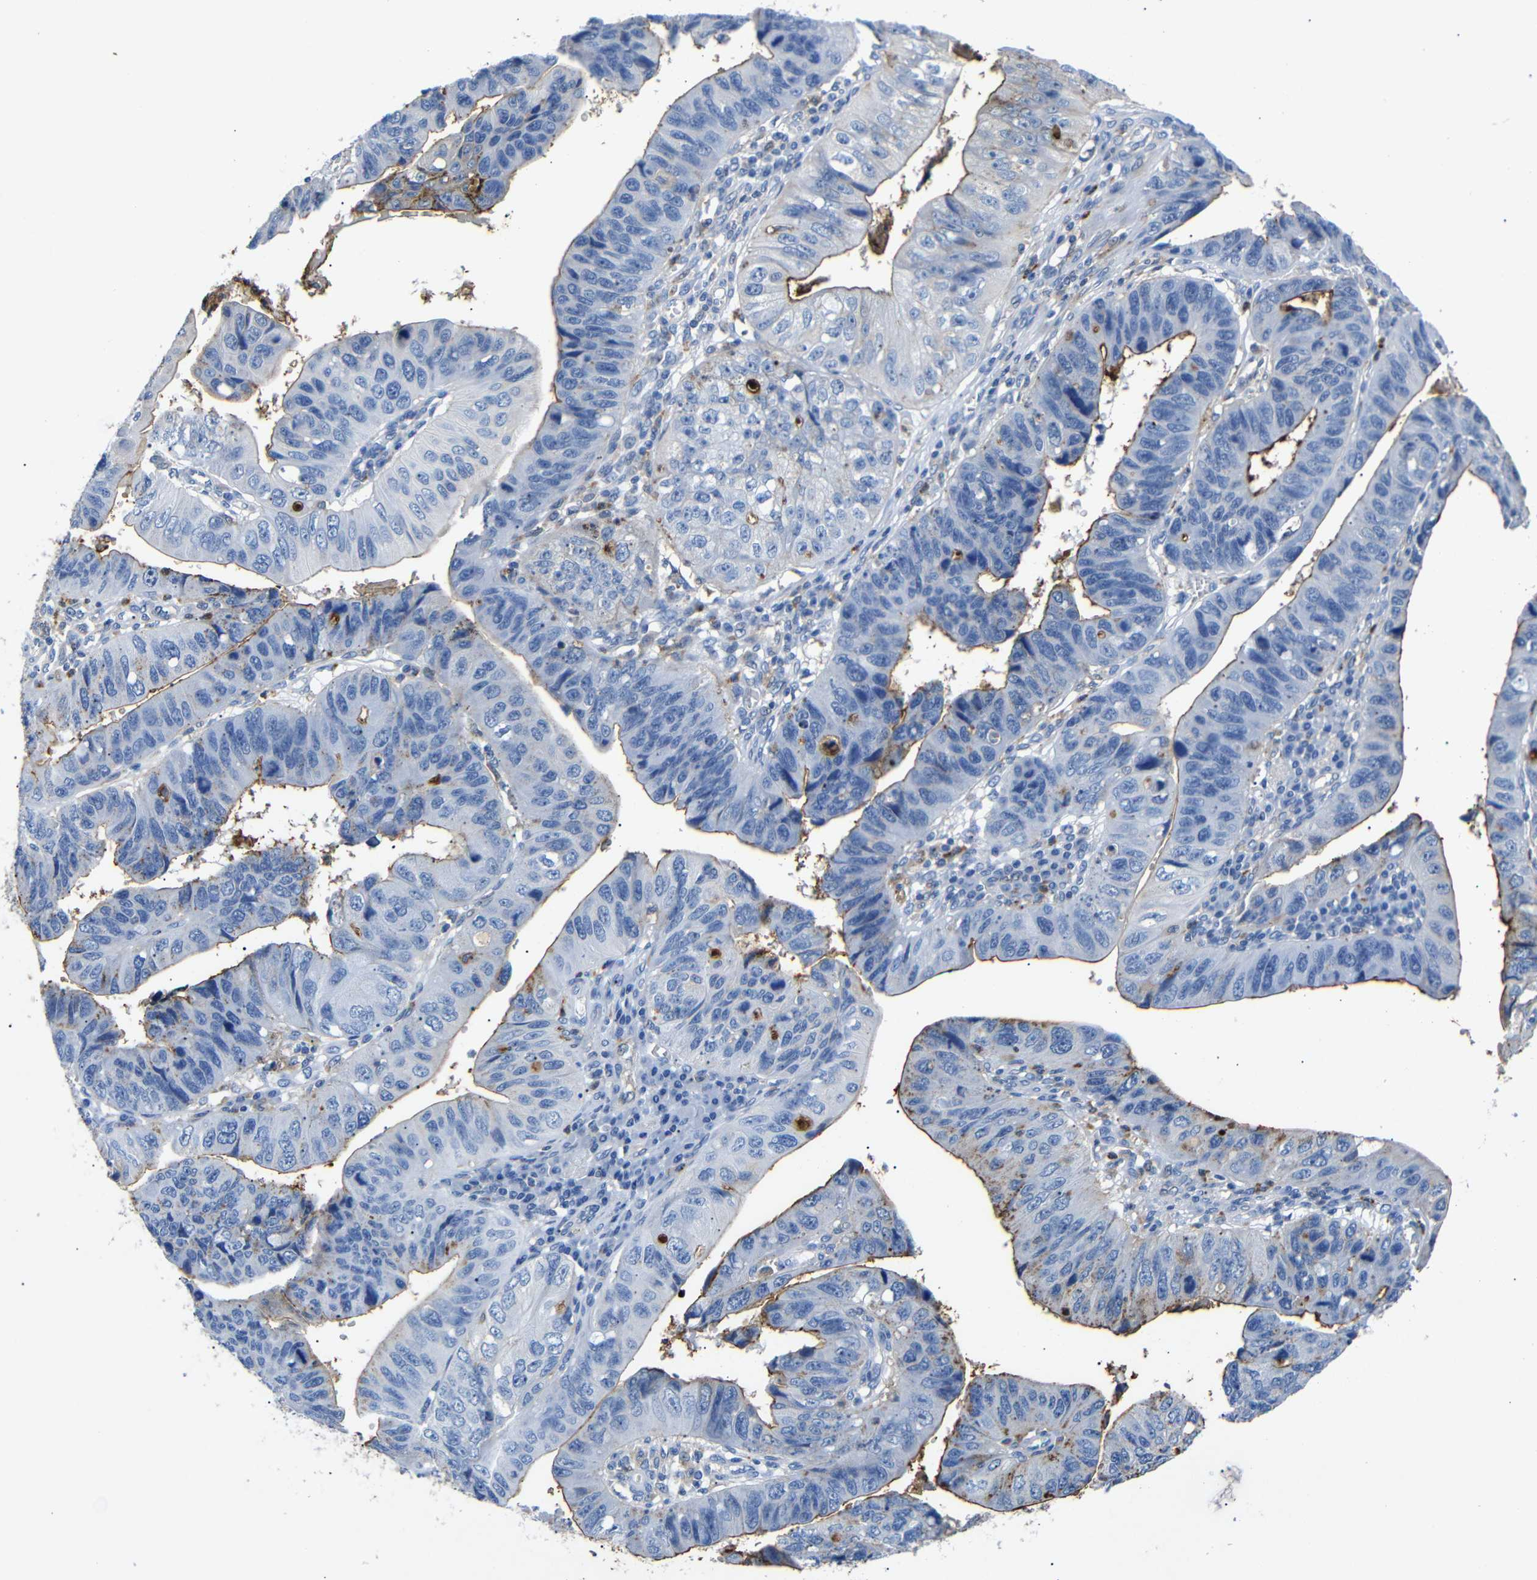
{"staining": {"intensity": "moderate", "quantity": "<25%", "location": "cytoplasmic/membranous"}, "tissue": "stomach cancer", "cell_type": "Tumor cells", "image_type": "cancer", "snomed": [{"axis": "morphology", "description": "Adenocarcinoma, NOS"}, {"axis": "topography", "description": "Stomach"}], "caption": "Immunohistochemistry (IHC) (DAB (3,3'-diaminobenzidine)) staining of human adenocarcinoma (stomach) shows moderate cytoplasmic/membranous protein positivity in approximately <25% of tumor cells.", "gene": "SDCBP", "patient": {"sex": "male", "age": 59}}